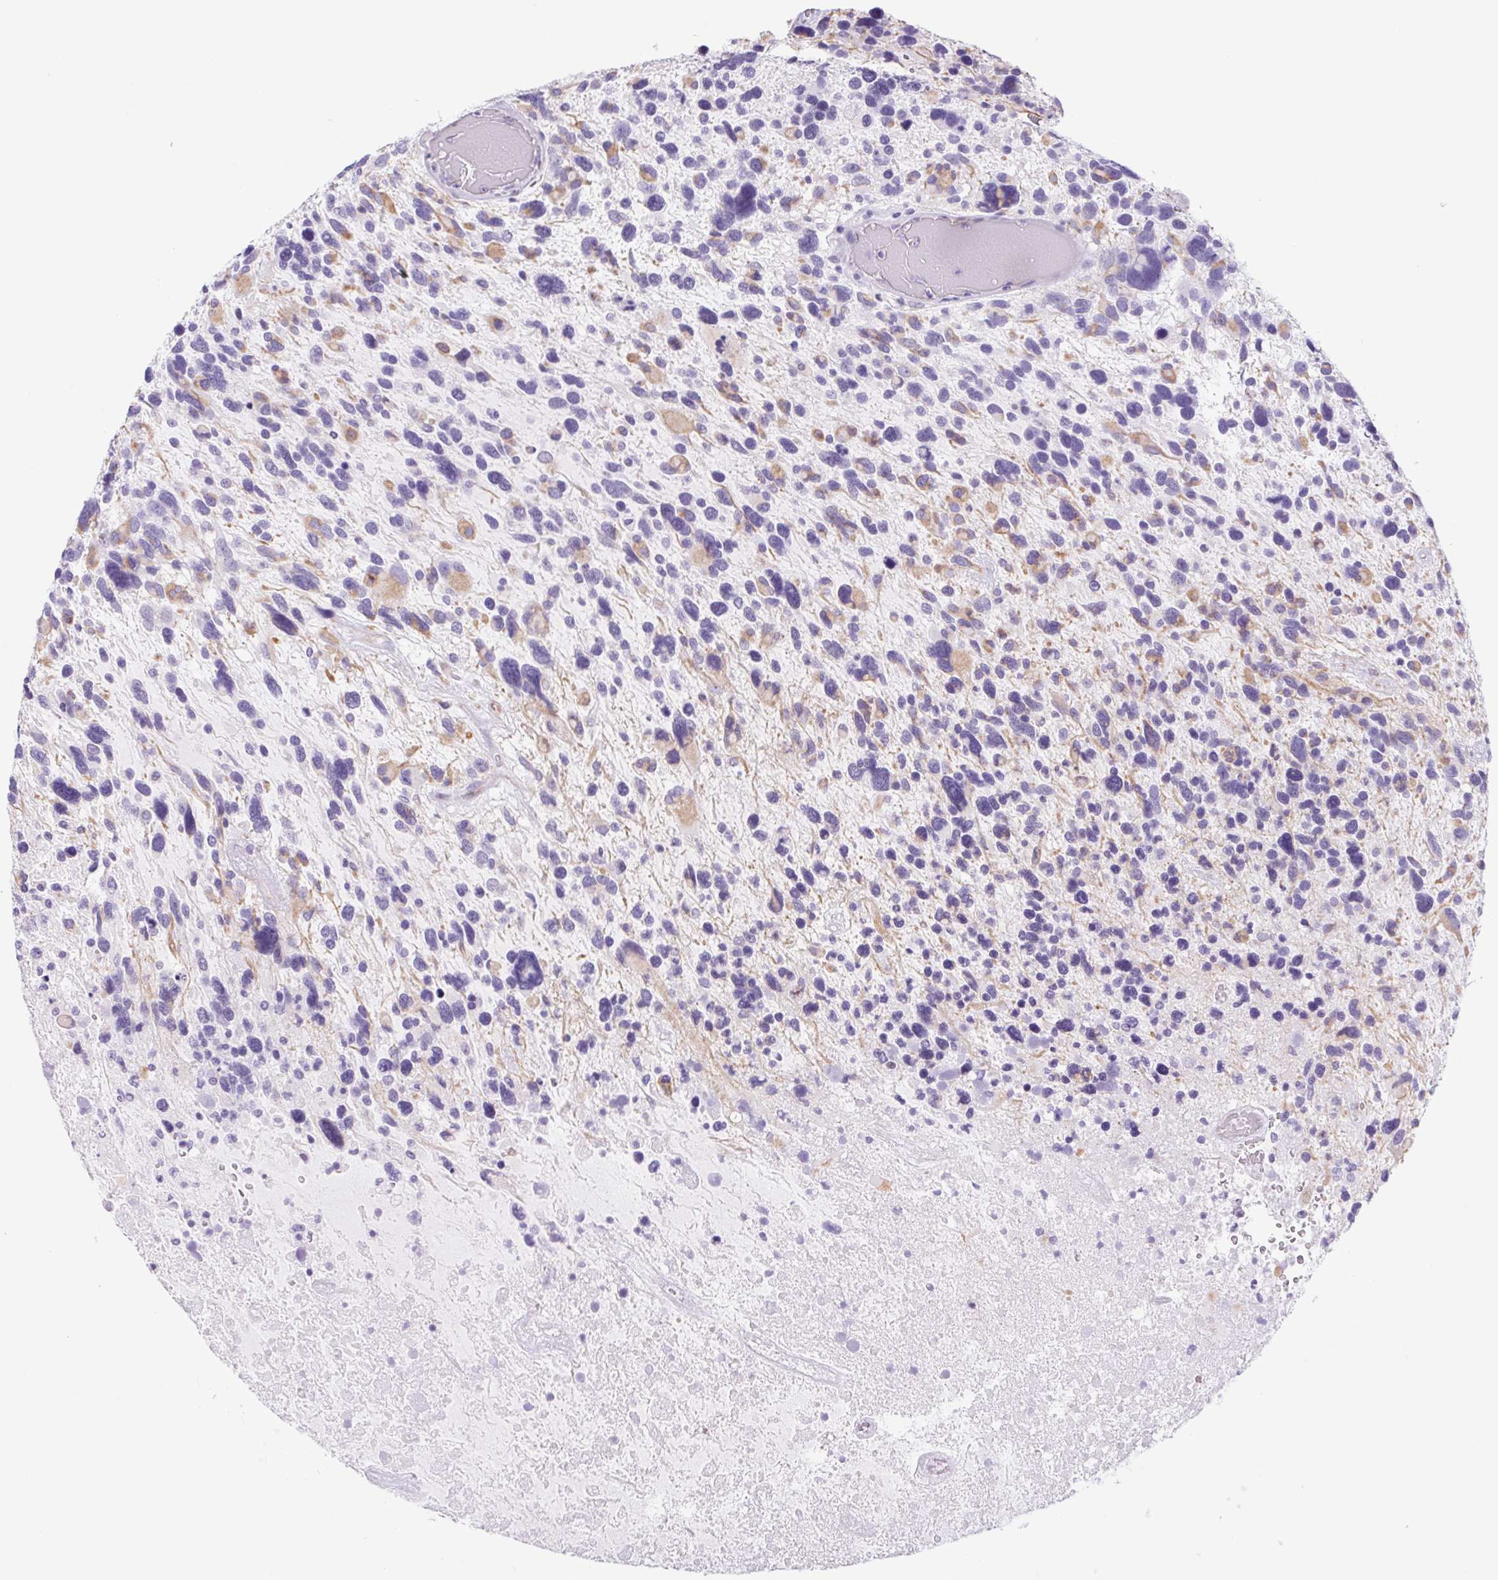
{"staining": {"intensity": "weak", "quantity": "<25%", "location": "cytoplasmic/membranous"}, "tissue": "glioma", "cell_type": "Tumor cells", "image_type": "cancer", "snomed": [{"axis": "morphology", "description": "Glioma, malignant, High grade"}, {"axis": "topography", "description": "Brain"}], "caption": "This is an IHC image of malignant glioma (high-grade). There is no staining in tumor cells.", "gene": "CYP21A2", "patient": {"sex": "male", "age": 49}}